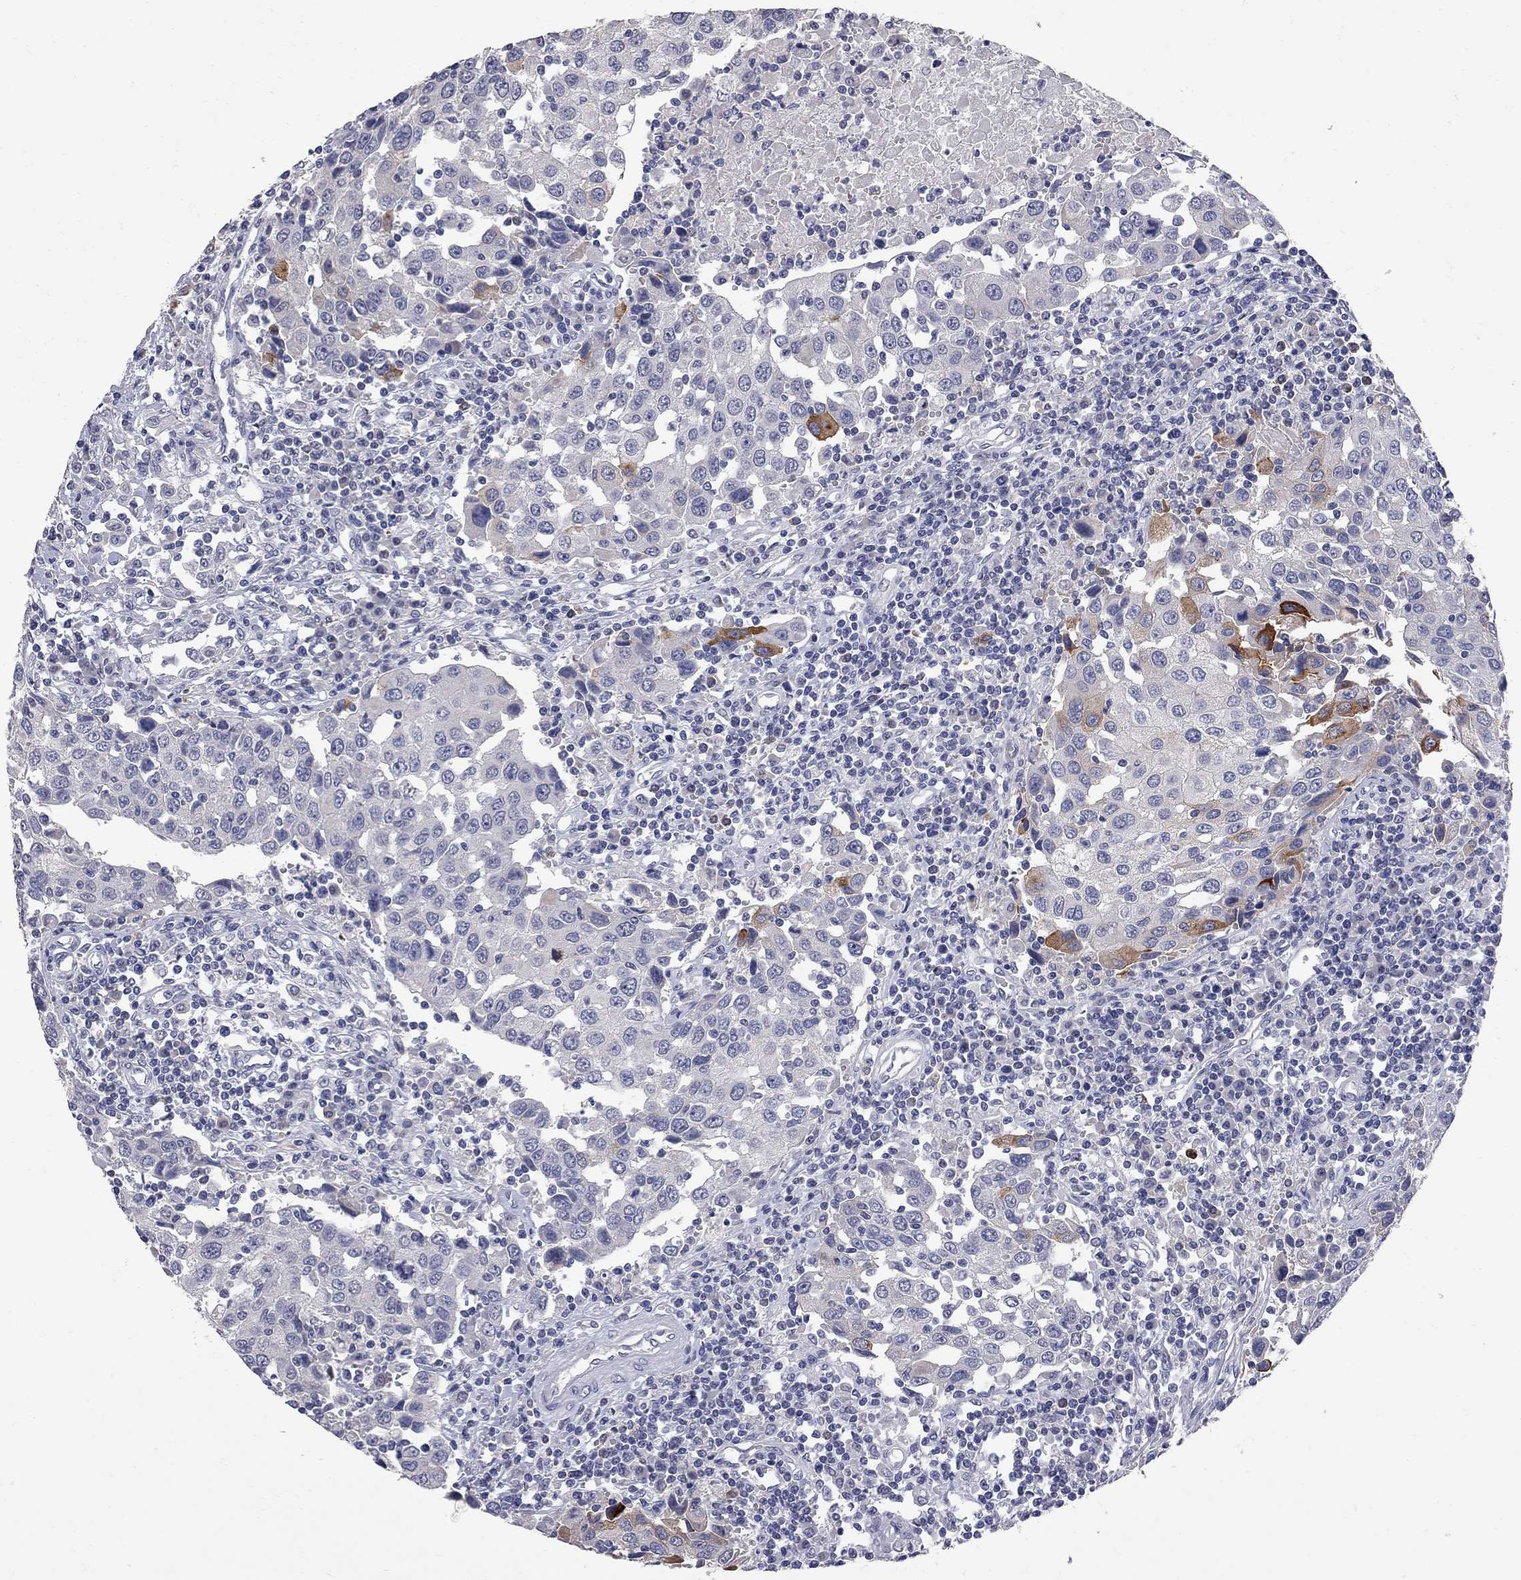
{"staining": {"intensity": "strong", "quantity": "<25%", "location": "cytoplasmic/membranous"}, "tissue": "urothelial cancer", "cell_type": "Tumor cells", "image_type": "cancer", "snomed": [{"axis": "morphology", "description": "Urothelial carcinoma, High grade"}, {"axis": "topography", "description": "Urinary bladder"}], "caption": "Immunohistochemical staining of human urothelial cancer exhibits medium levels of strong cytoplasmic/membranous positivity in approximately <25% of tumor cells.", "gene": "NOS2", "patient": {"sex": "female", "age": 85}}